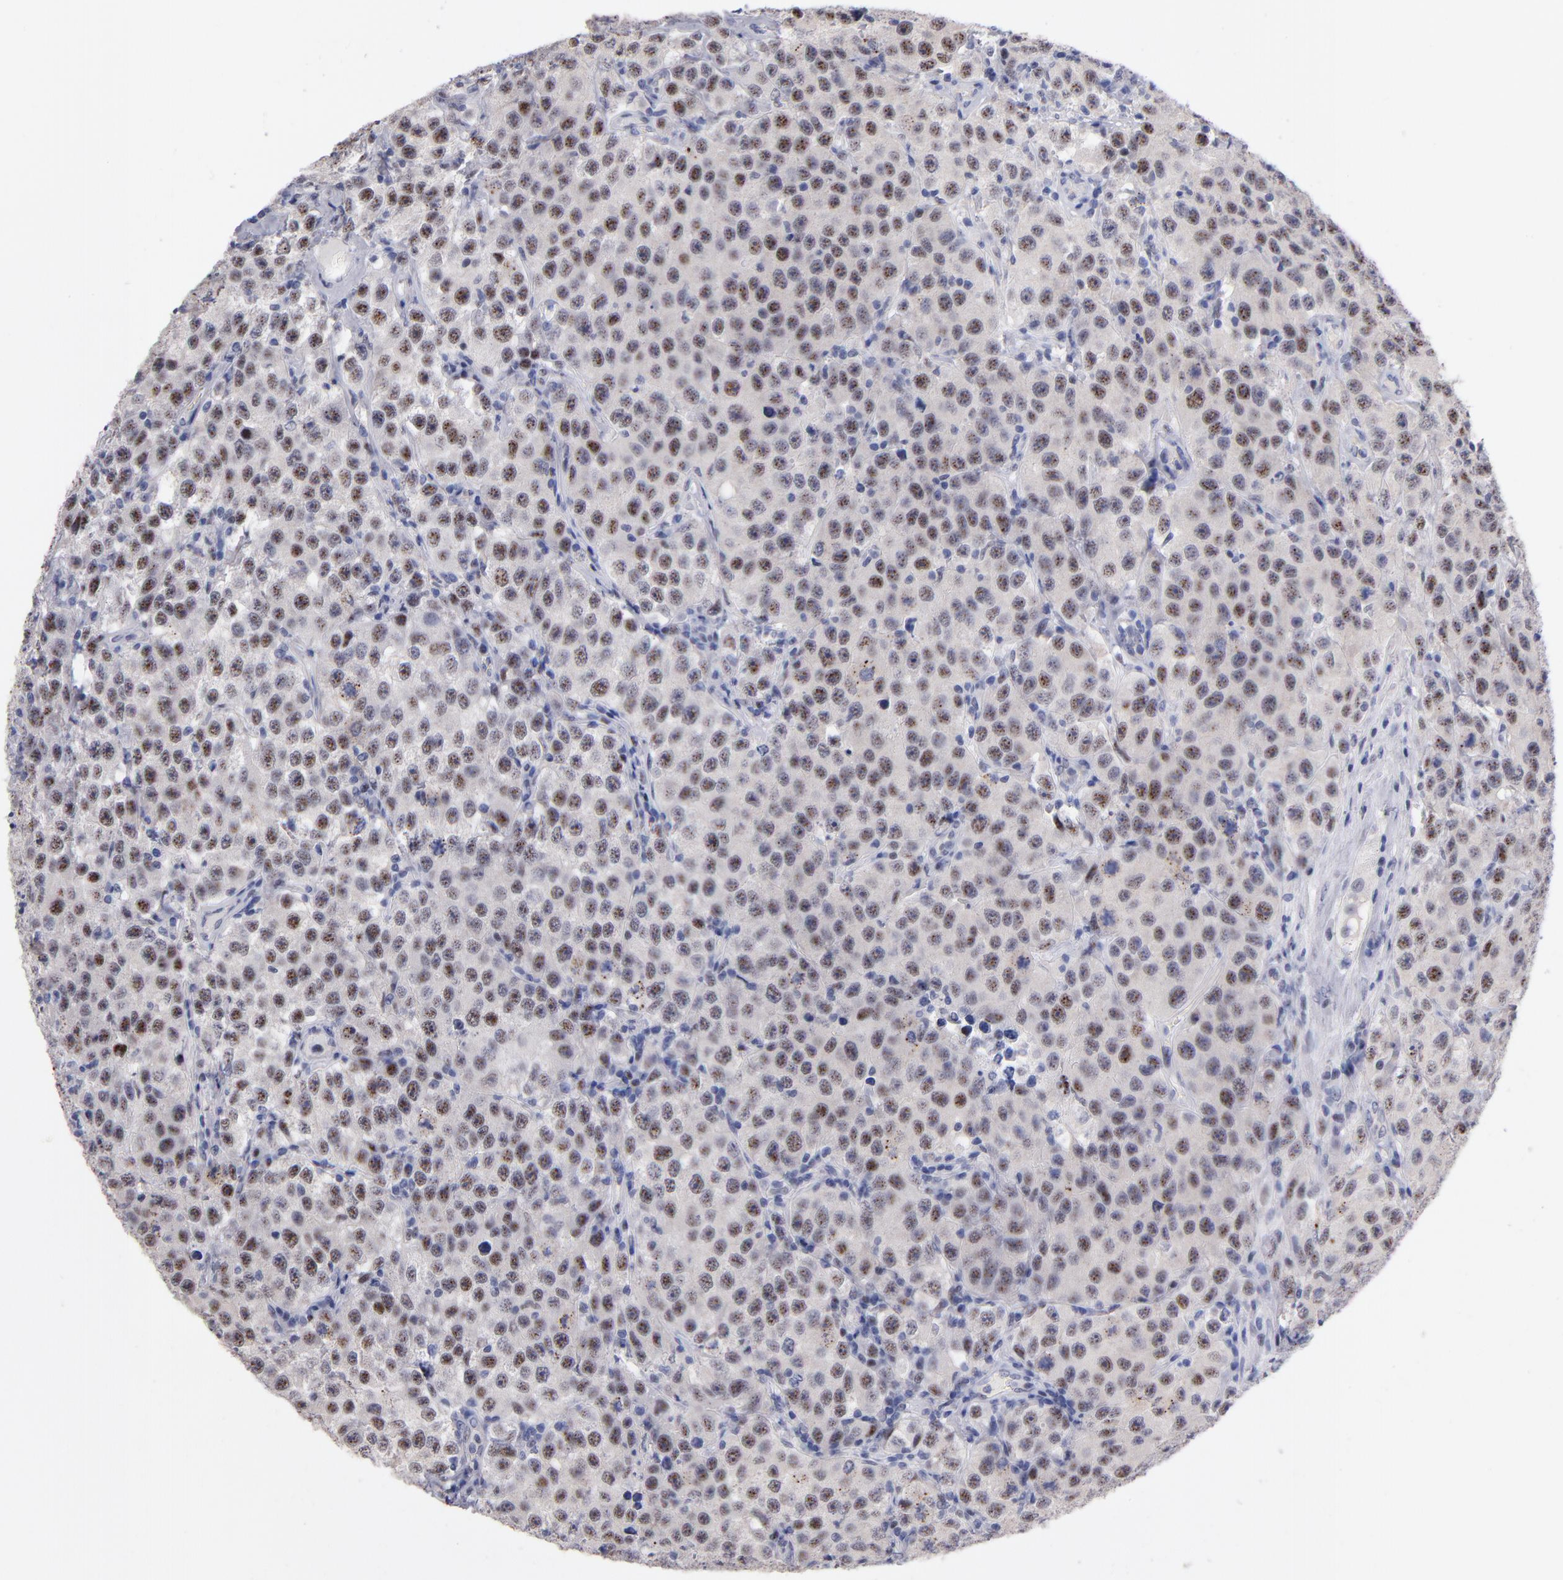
{"staining": {"intensity": "moderate", "quantity": "25%-75%", "location": "nuclear"}, "tissue": "testis cancer", "cell_type": "Tumor cells", "image_type": "cancer", "snomed": [{"axis": "morphology", "description": "Seminoma, NOS"}, {"axis": "topography", "description": "Testis"}], "caption": "A histopathology image of human testis seminoma stained for a protein demonstrates moderate nuclear brown staining in tumor cells. (DAB (3,3'-diaminobenzidine) = brown stain, brightfield microscopy at high magnification).", "gene": "RAF1", "patient": {"sex": "male", "age": 52}}